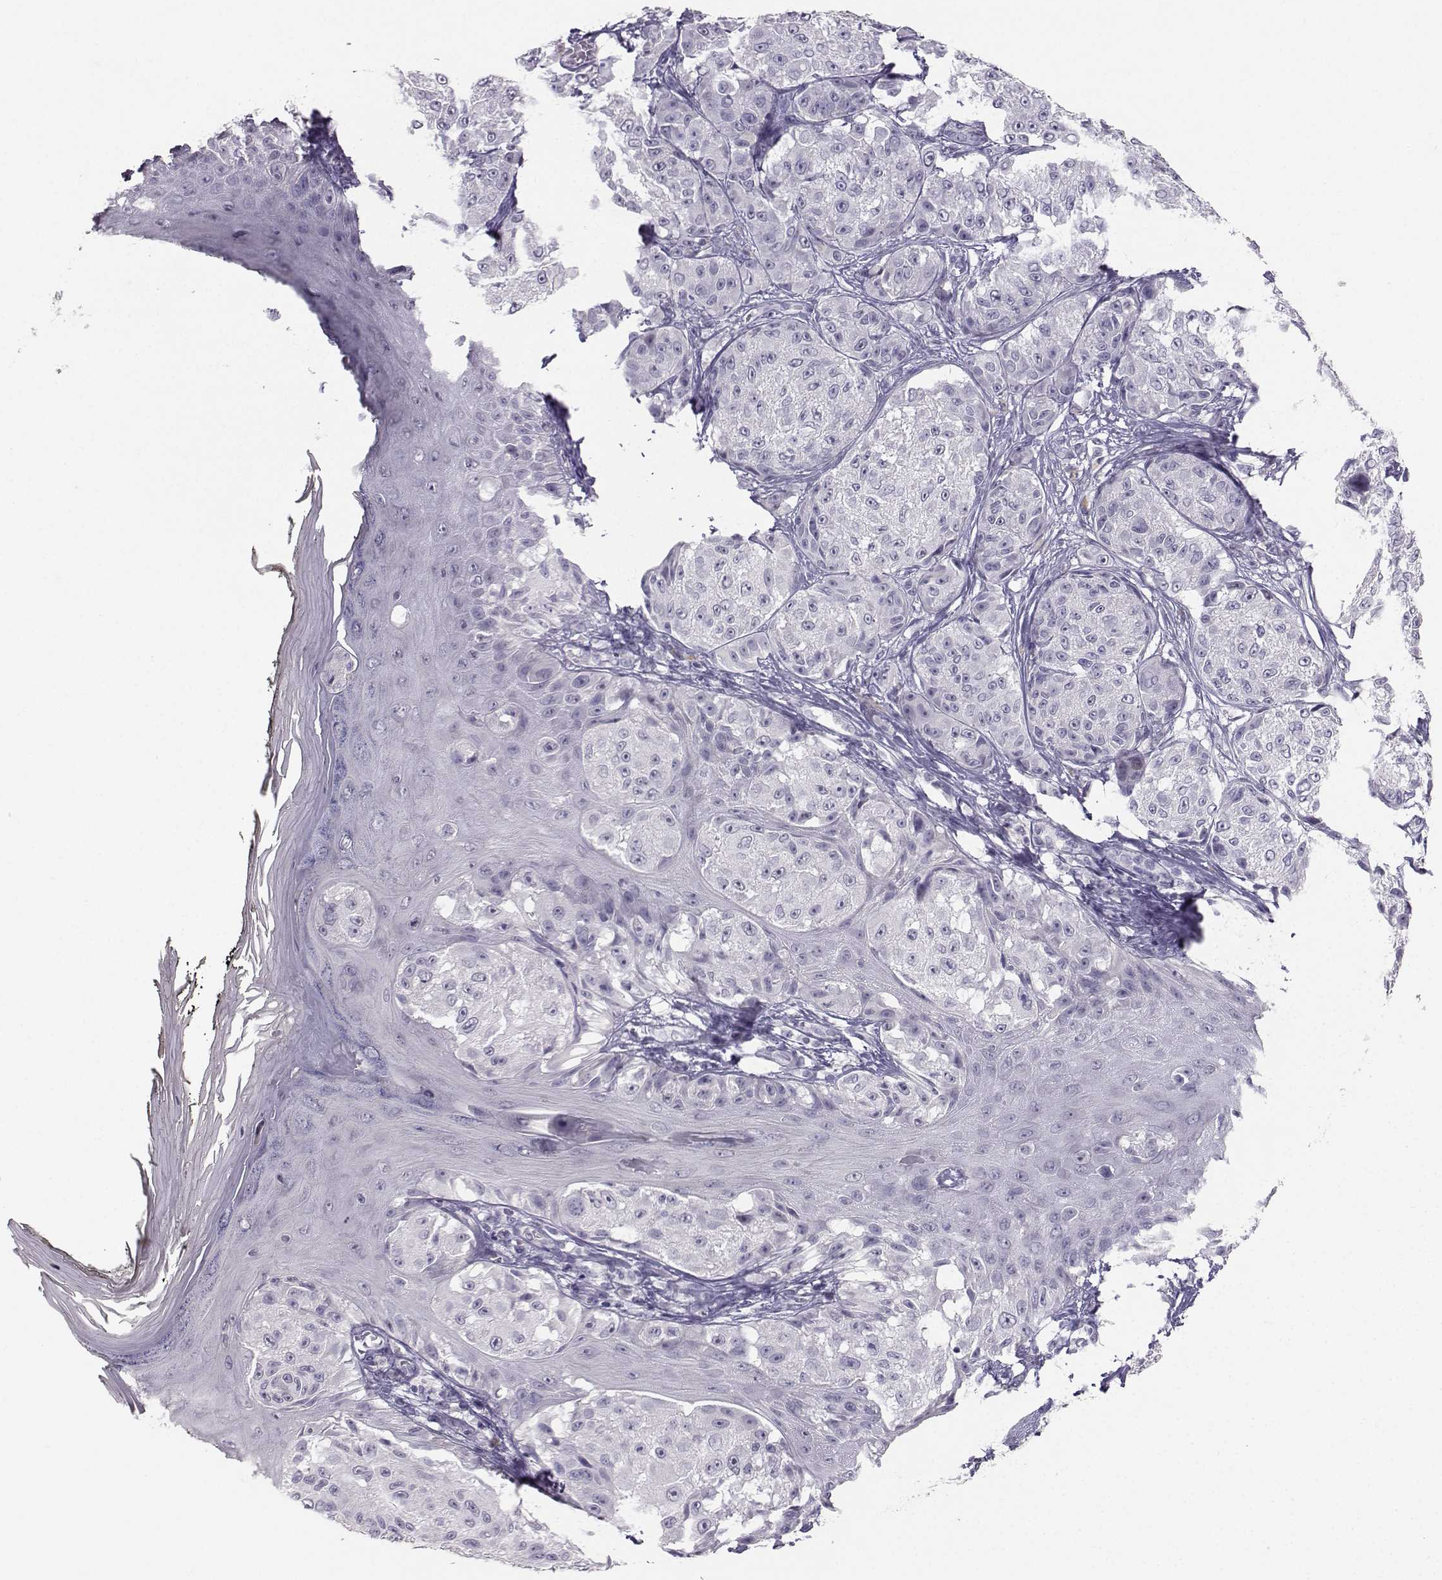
{"staining": {"intensity": "negative", "quantity": "none", "location": "none"}, "tissue": "melanoma", "cell_type": "Tumor cells", "image_type": "cancer", "snomed": [{"axis": "morphology", "description": "Malignant melanoma, NOS"}, {"axis": "topography", "description": "Skin"}], "caption": "There is no significant expression in tumor cells of melanoma.", "gene": "PKP2", "patient": {"sex": "male", "age": 61}}